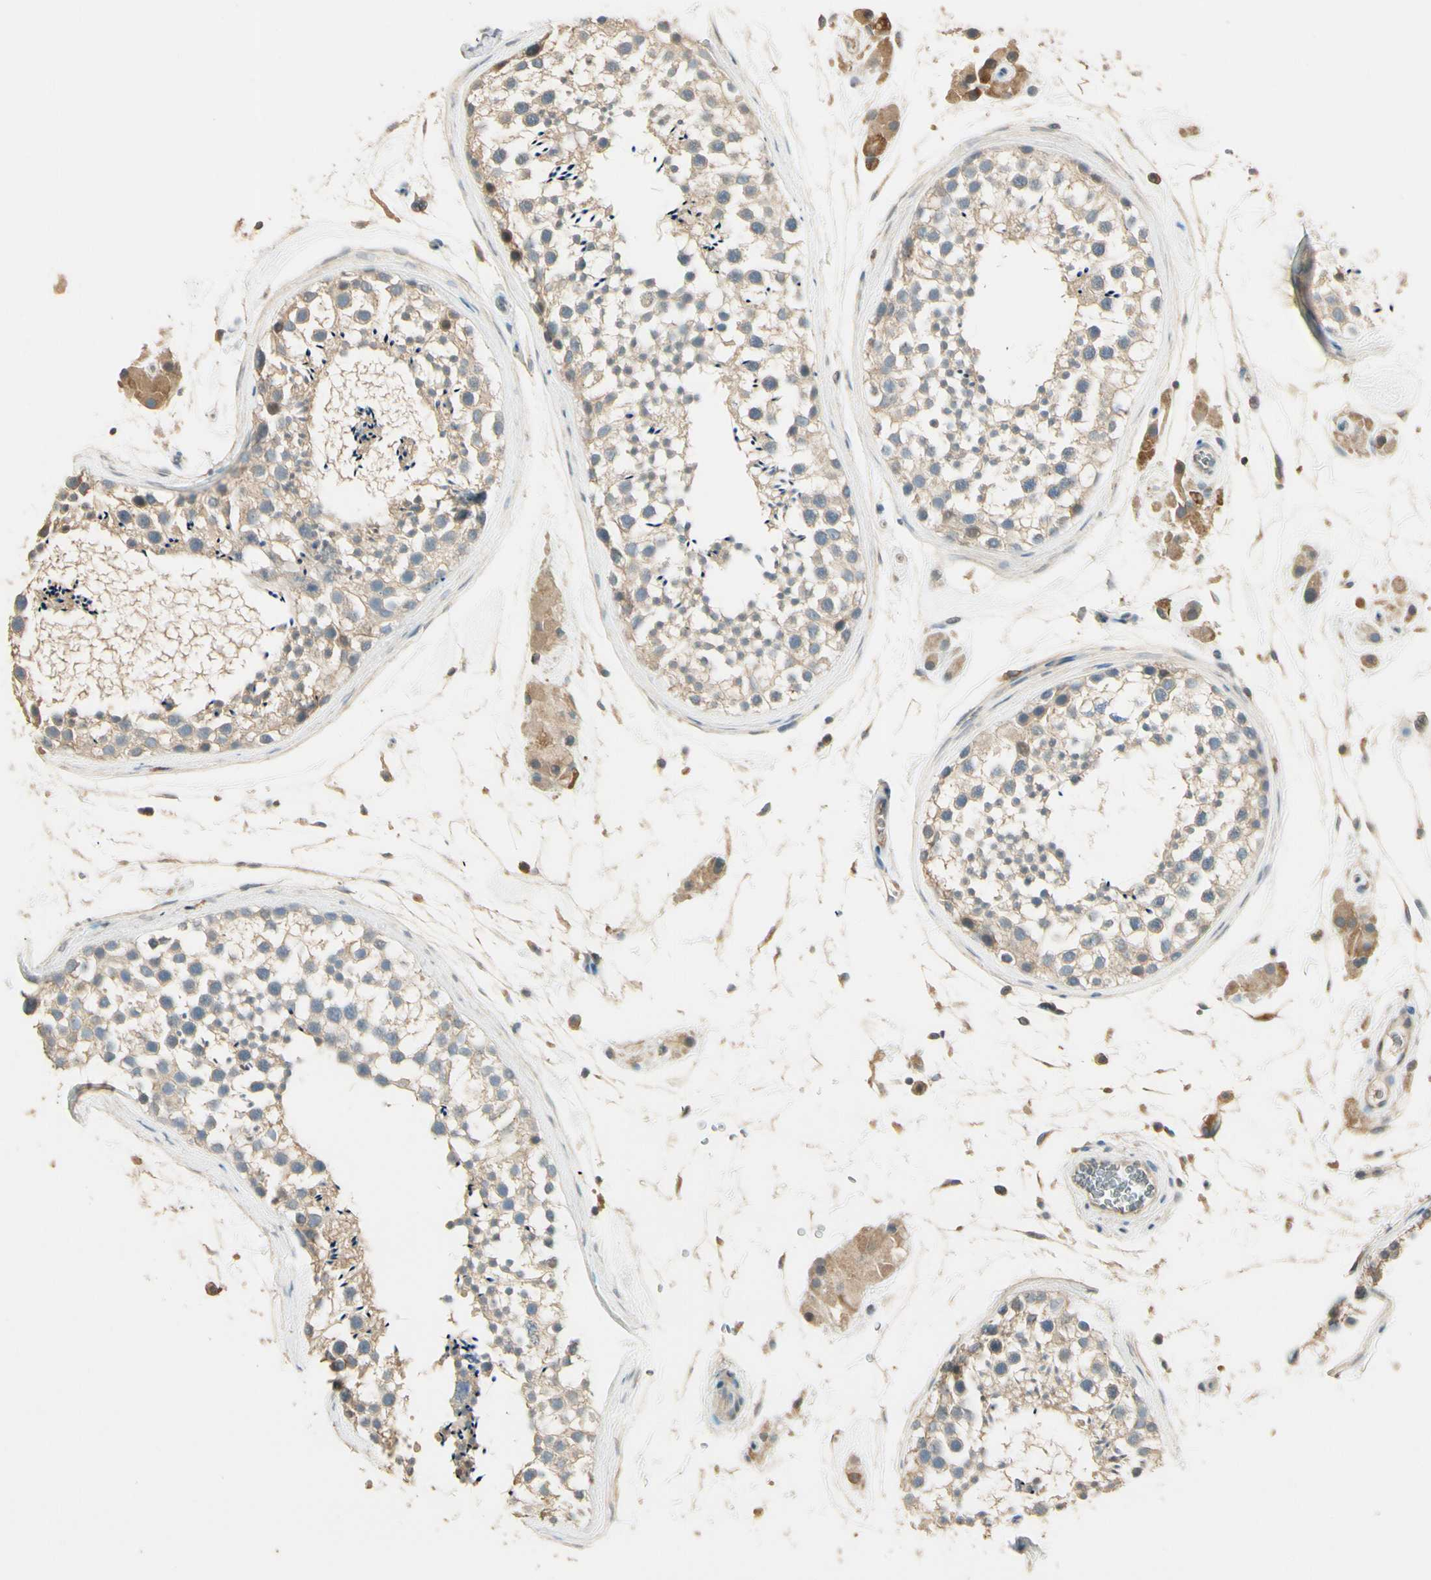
{"staining": {"intensity": "weak", "quantity": ">75%", "location": "cytoplasmic/membranous"}, "tissue": "testis", "cell_type": "Cells in seminiferous ducts", "image_type": "normal", "snomed": [{"axis": "morphology", "description": "Normal tissue, NOS"}, {"axis": "topography", "description": "Testis"}], "caption": "Brown immunohistochemical staining in unremarkable testis shows weak cytoplasmic/membranous positivity in about >75% of cells in seminiferous ducts. (Stains: DAB (3,3'-diaminobenzidine) in brown, nuclei in blue, Microscopy: brightfield microscopy at high magnification).", "gene": "PLXNA1", "patient": {"sex": "male", "age": 46}}